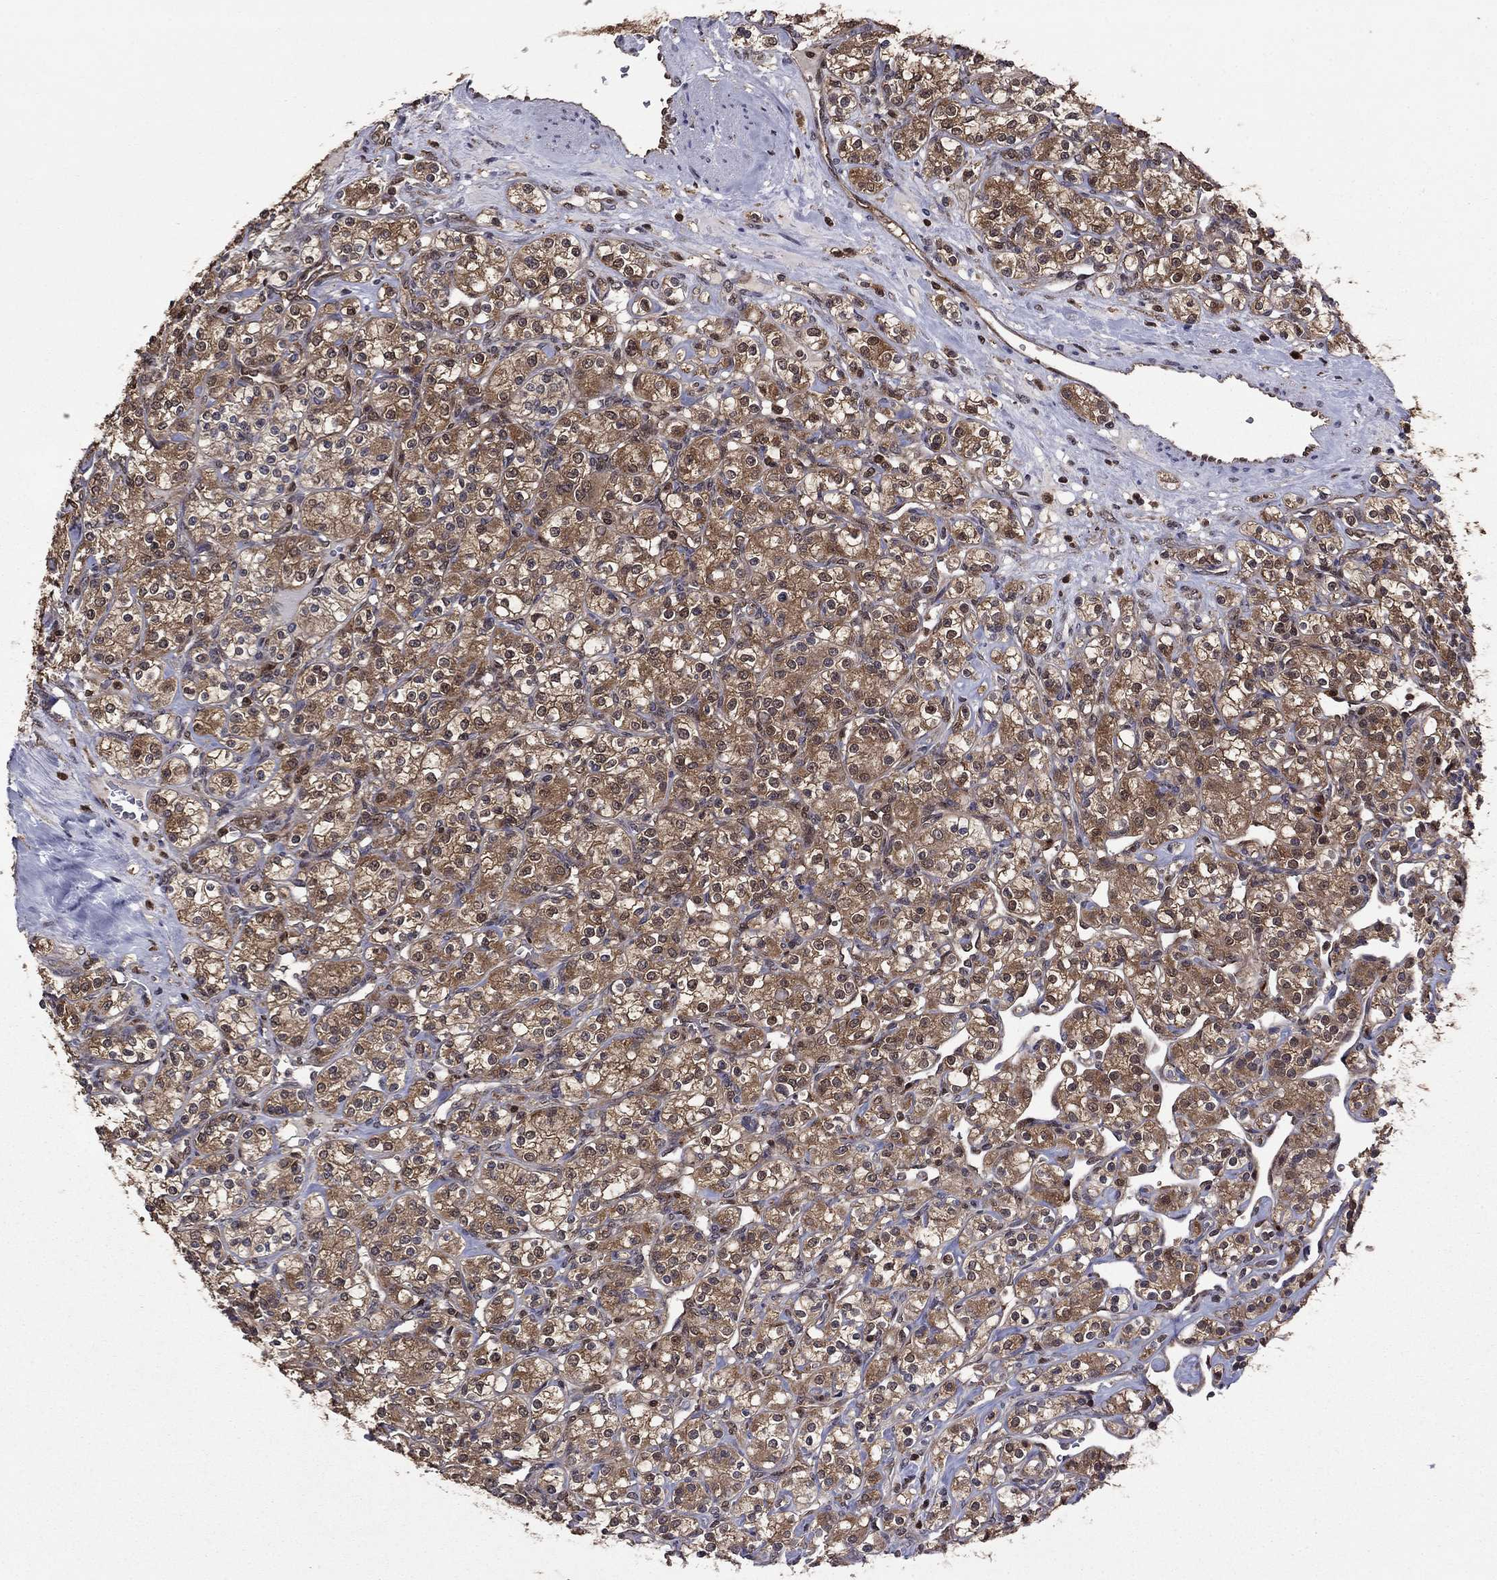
{"staining": {"intensity": "moderate", "quantity": "25%-75%", "location": "cytoplasmic/membranous,nuclear"}, "tissue": "renal cancer", "cell_type": "Tumor cells", "image_type": "cancer", "snomed": [{"axis": "morphology", "description": "Adenocarcinoma, NOS"}, {"axis": "topography", "description": "Kidney"}], "caption": "Renal cancer (adenocarcinoma) was stained to show a protein in brown. There is medium levels of moderate cytoplasmic/membranous and nuclear expression in approximately 25%-75% of tumor cells.", "gene": "APPBP2", "patient": {"sex": "male", "age": 77}}